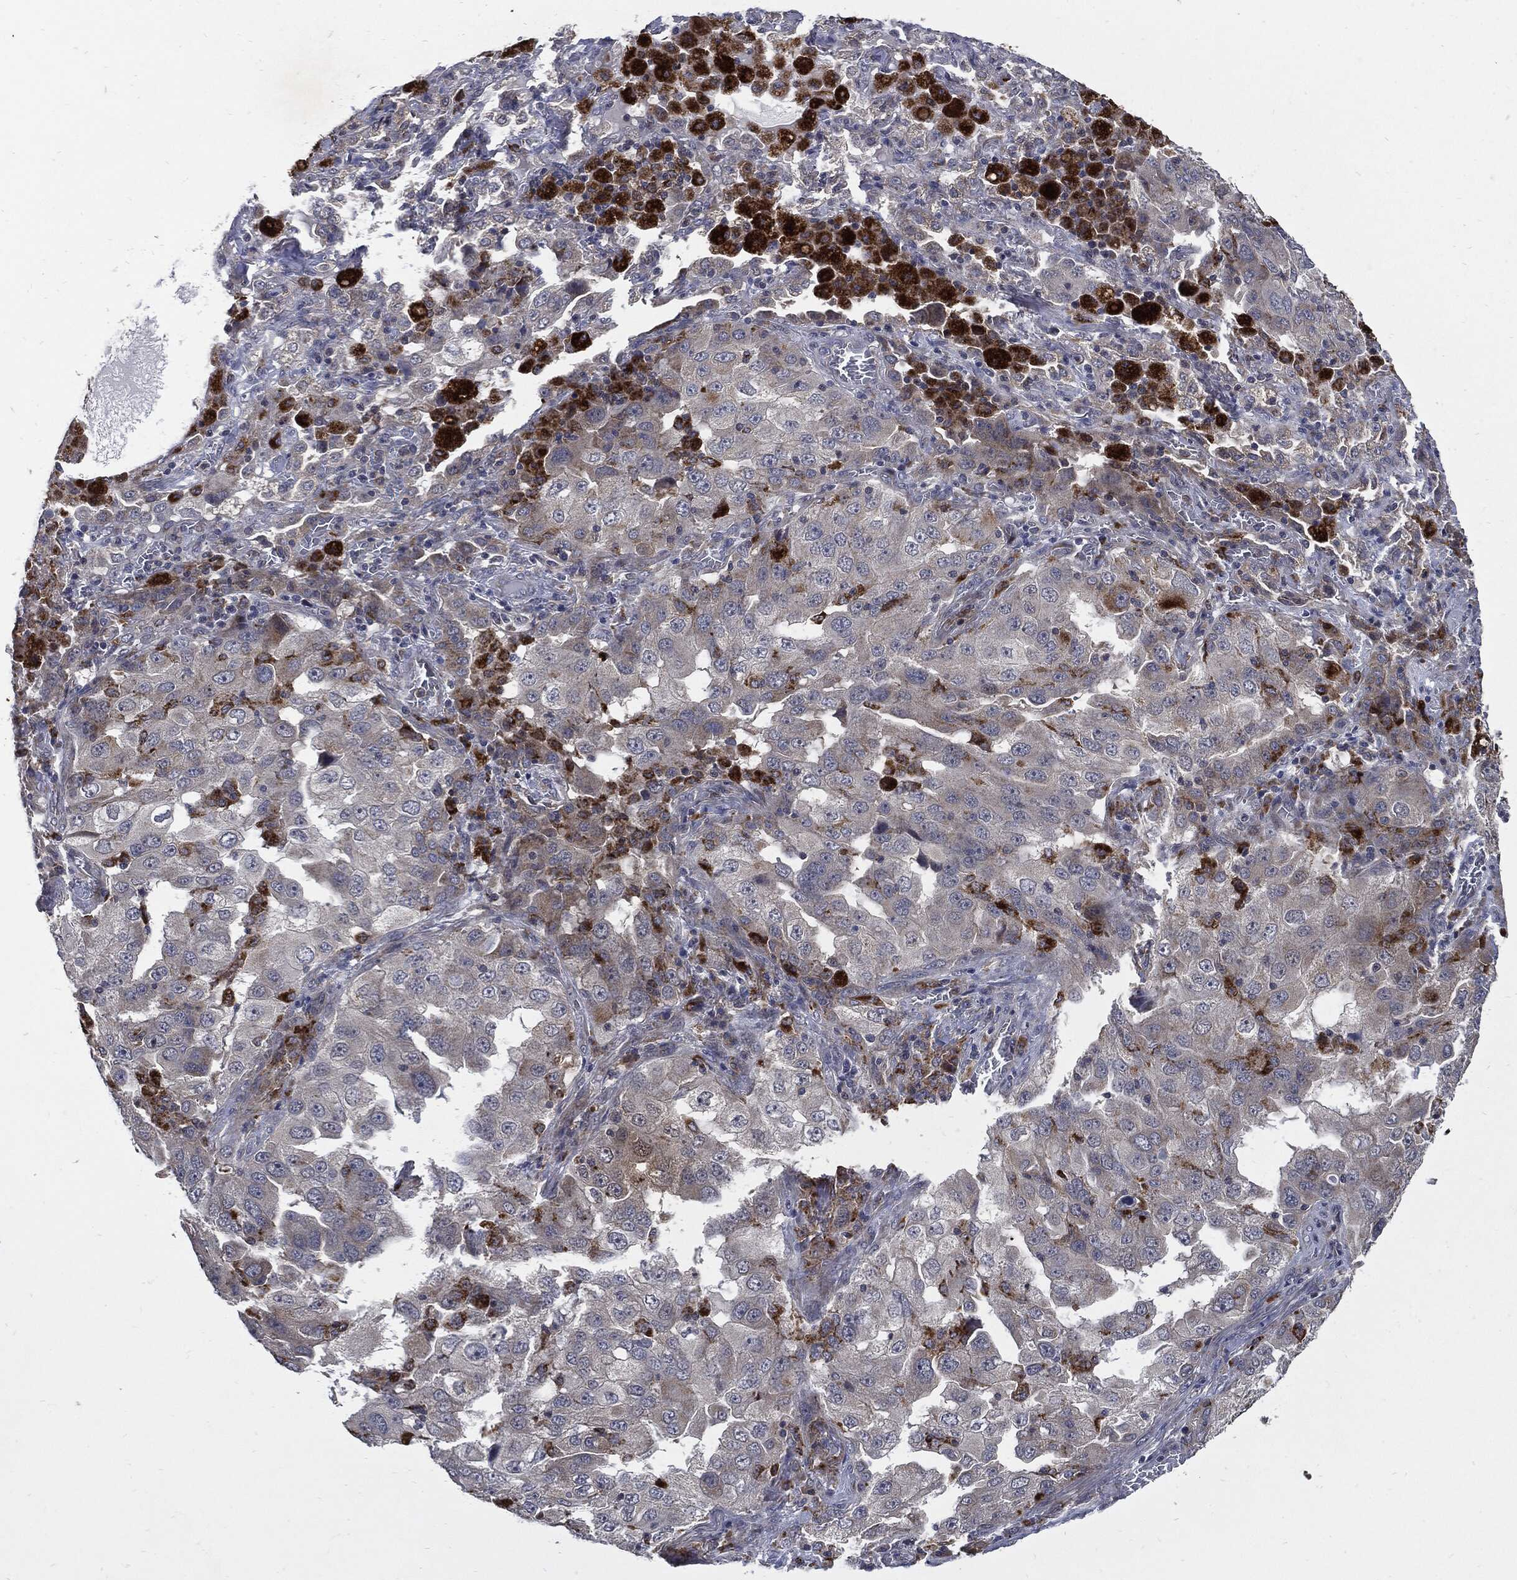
{"staining": {"intensity": "negative", "quantity": "none", "location": "none"}, "tissue": "lung cancer", "cell_type": "Tumor cells", "image_type": "cancer", "snomed": [{"axis": "morphology", "description": "Adenocarcinoma, NOS"}, {"axis": "topography", "description": "Lung"}], "caption": "Human adenocarcinoma (lung) stained for a protein using immunohistochemistry demonstrates no positivity in tumor cells.", "gene": "SLC31A2", "patient": {"sex": "female", "age": 61}}